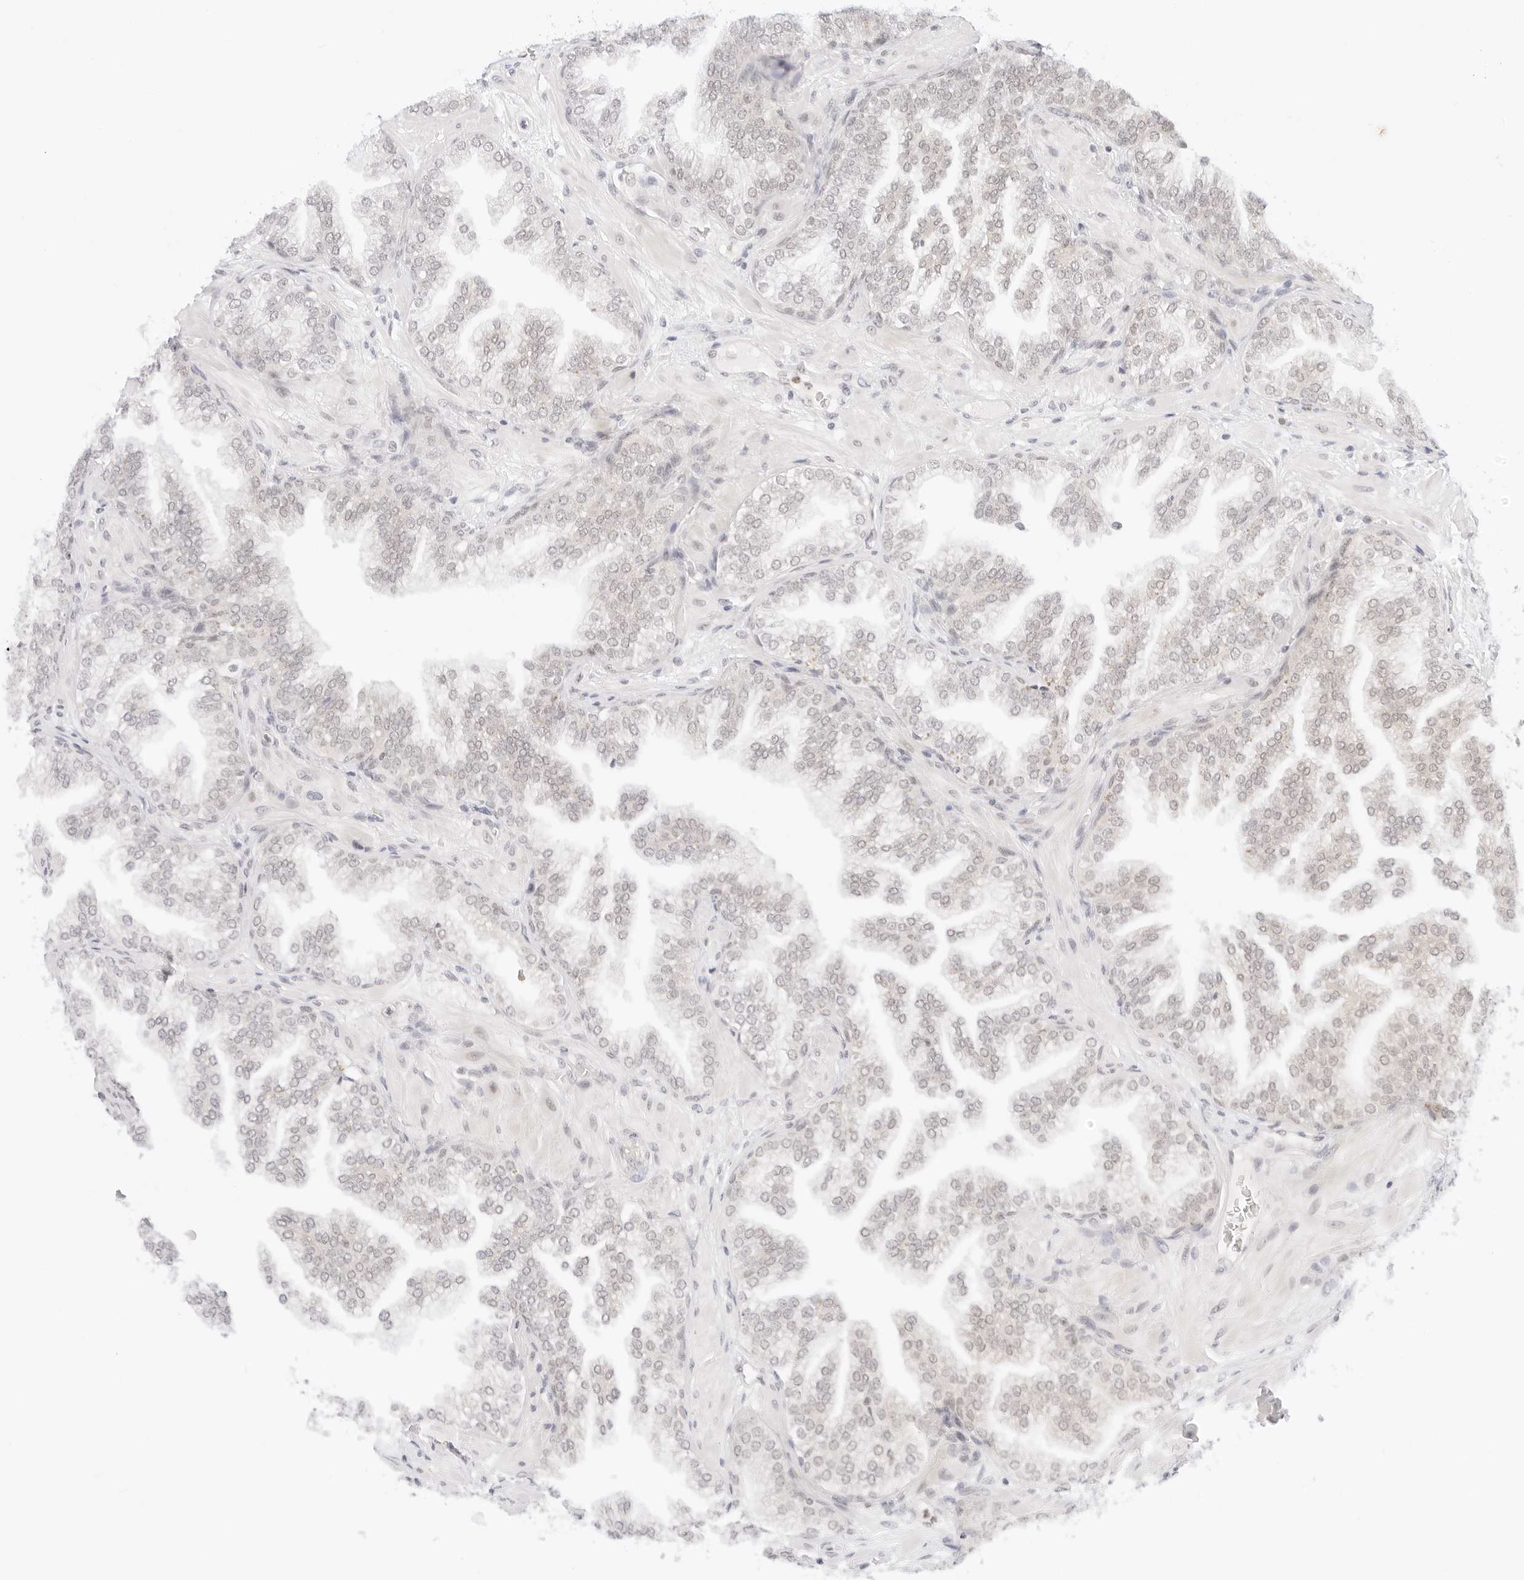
{"staining": {"intensity": "negative", "quantity": "none", "location": "none"}, "tissue": "prostate cancer", "cell_type": "Tumor cells", "image_type": "cancer", "snomed": [{"axis": "morphology", "description": "Adenocarcinoma, High grade"}, {"axis": "topography", "description": "Prostate"}], "caption": "Protein analysis of prostate cancer (high-grade adenocarcinoma) shows no significant positivity in tumor cells.", "gene": "POLR3C", "patient": {"sex": "male", "age": 58}}